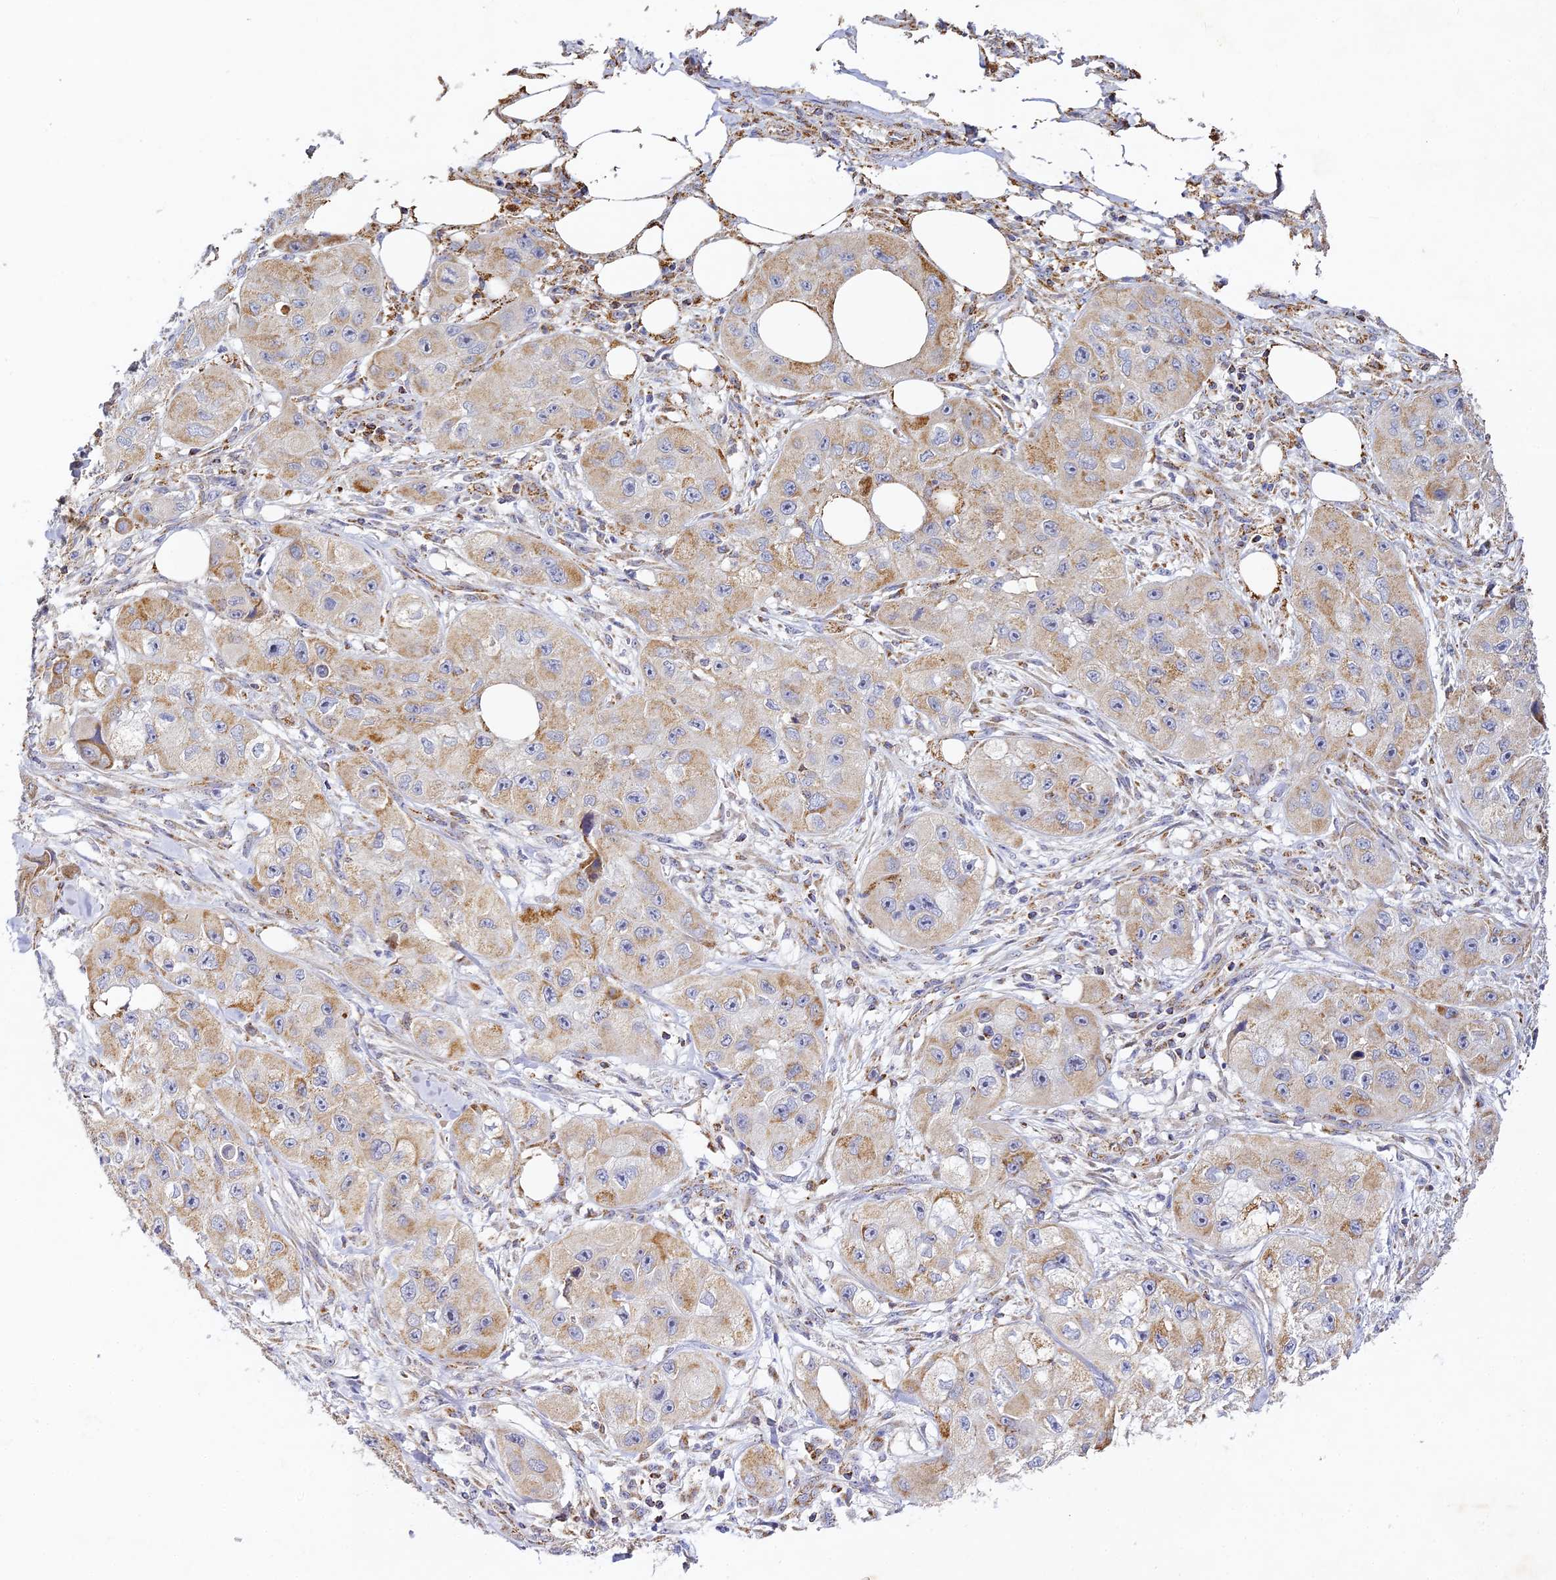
{"staining": {"intensity": "moderate", "quantity": ">75%", "location": "cytoplasmic/membranous"}, "tissue": "skin cancer", "cell_type": "Tumor cells", "image_type": "cancer", "snomed": [{"axis": "morphology", "description": "Squamous cell carcinoma, NOS"}, {"axis": "topography", "description": "Skin"}, {"axis": "topography", "description": "Subcutis"}], "caption": "Squamous cell carcinoma (skin) stained for a protein (brown) demonstrates moderate cytoplasmic/membranous positive positivity in approximately >75% of tumor cells.", "gene": "DONSON", "patient": {"sex": "male", "age": 73}}